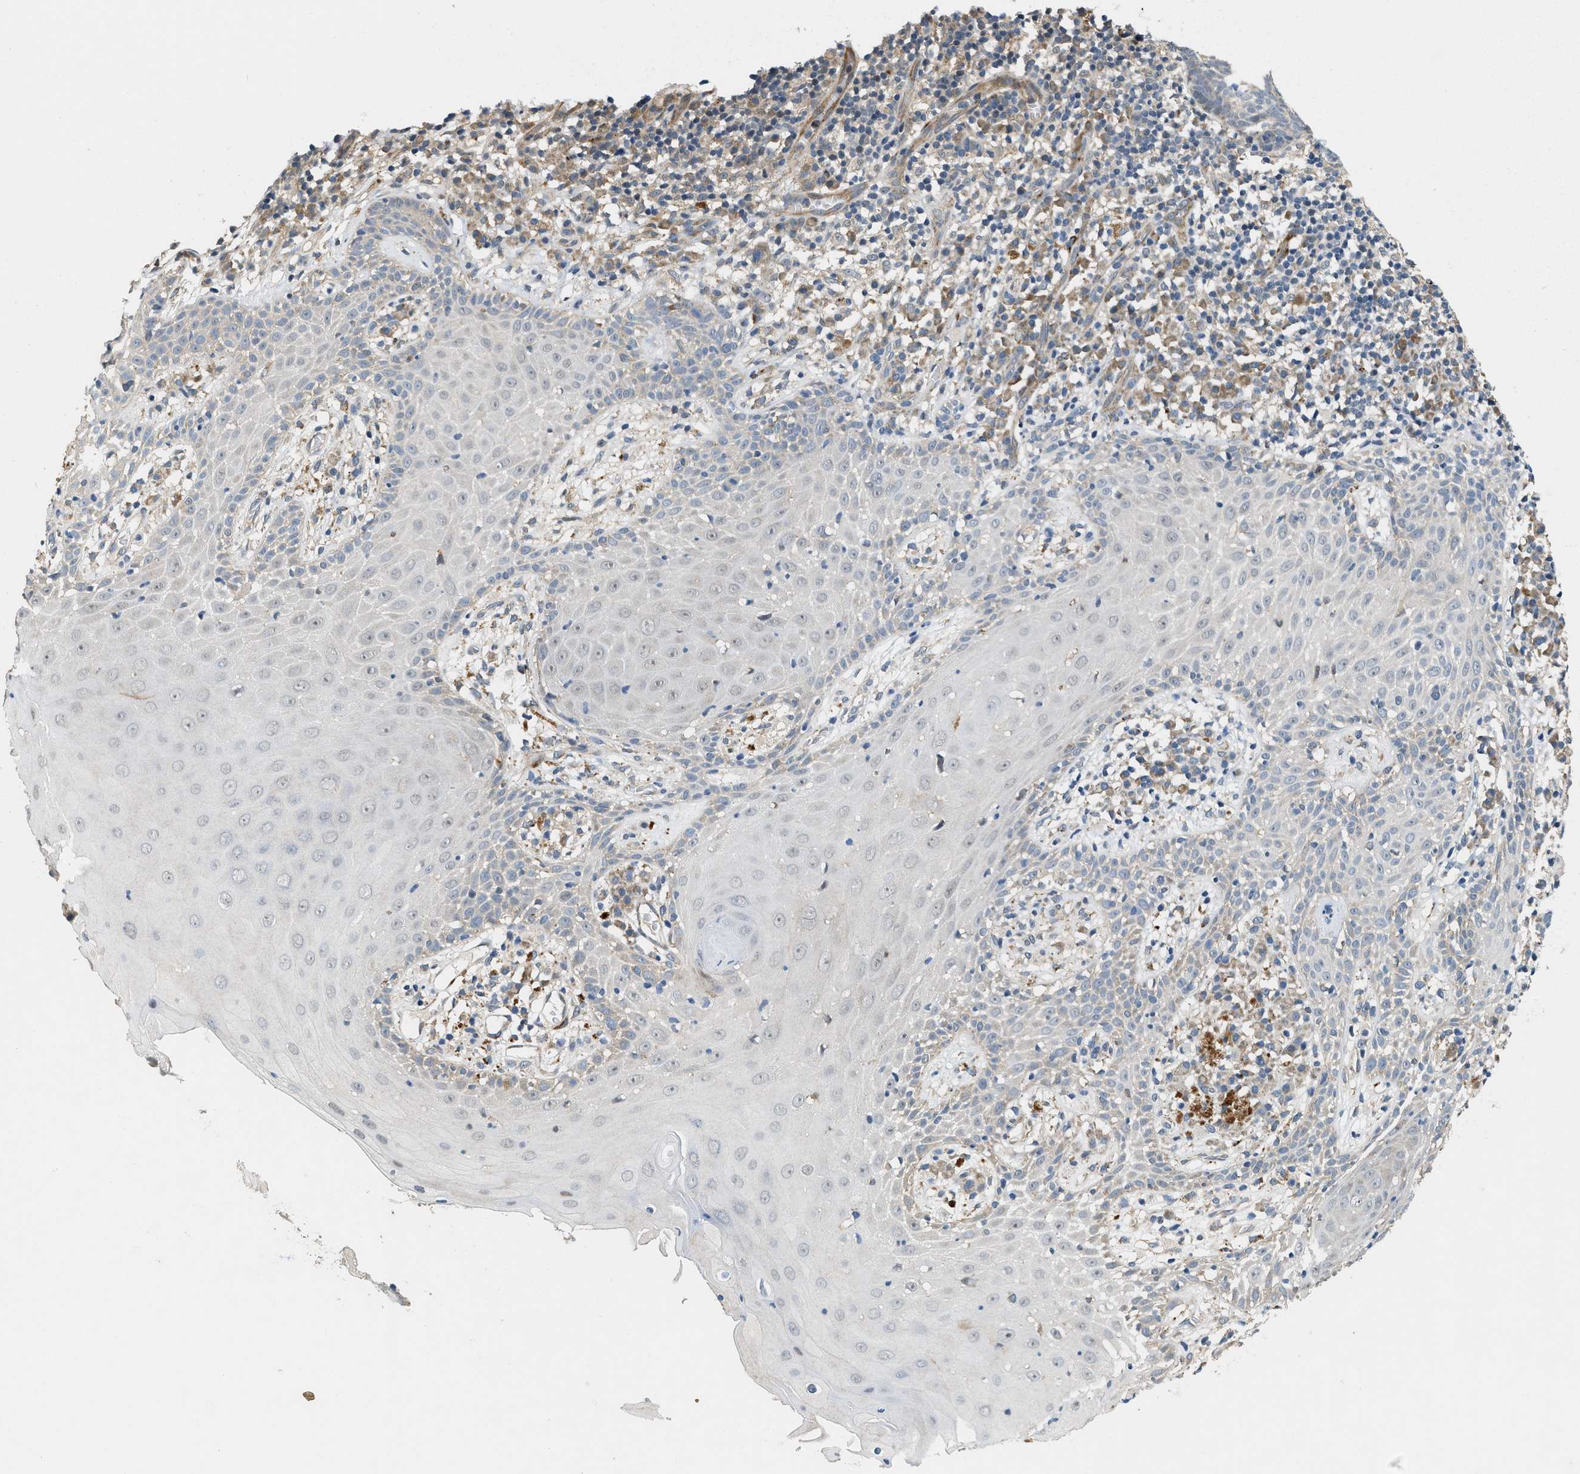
{"staining": {"intensity": "negative", "quantity": "none", "location": "none"}, "tissue": "skin cancer", "cell_type": "Tumor cells", "image_type": "cancer", "snomed": [{"axis": "morphology", "description": "Basal cell carcinoma"}, {"axis": "topography", "description": "Skin"}], "caption": "Immunohistochemistry (IHC) of skin cancer displays no positivity in tumor cells. (DAB IHC, high magnification).", "gene": "ZNF599", "patient": {"sex": "male", "age": 85}}